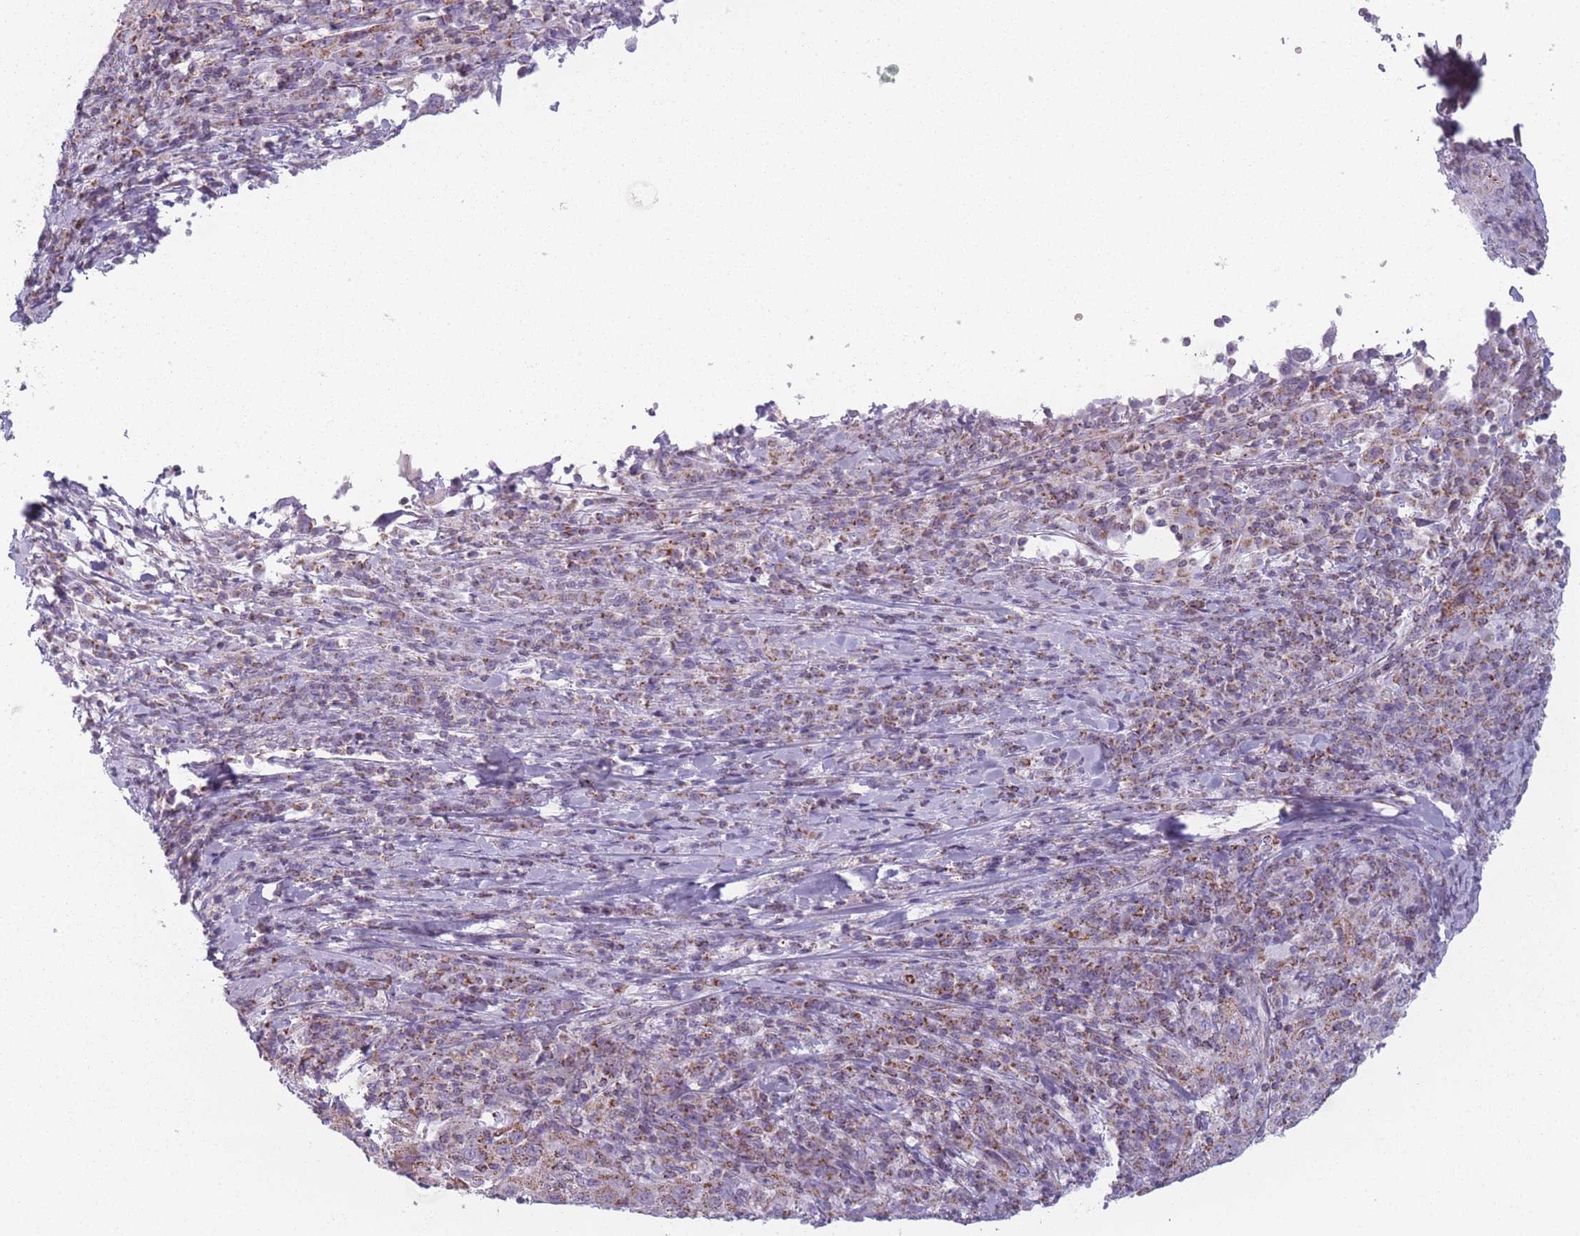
{"staining": {"intensity": "weak", "quantity": ">75%", "location": "cytoplasmic/membranous"}, "tissue": "cervical cancer", "cell_type": "Tumor cells", "image_type": "cancer", "snomed": [{"axis": "morphology", "description": "Squamous cell carcinoma, NOS"}, {"axis": "topography", "description": "Cervix"}], "caption": "Immunohistochemical staining of cervical cancer demonstrates low levels of weak cytoplasmic/membranous positivity in about >75% of tumor cells.", "gene": "DCHS1", "patient": {"sex": "female", "age": 46}}